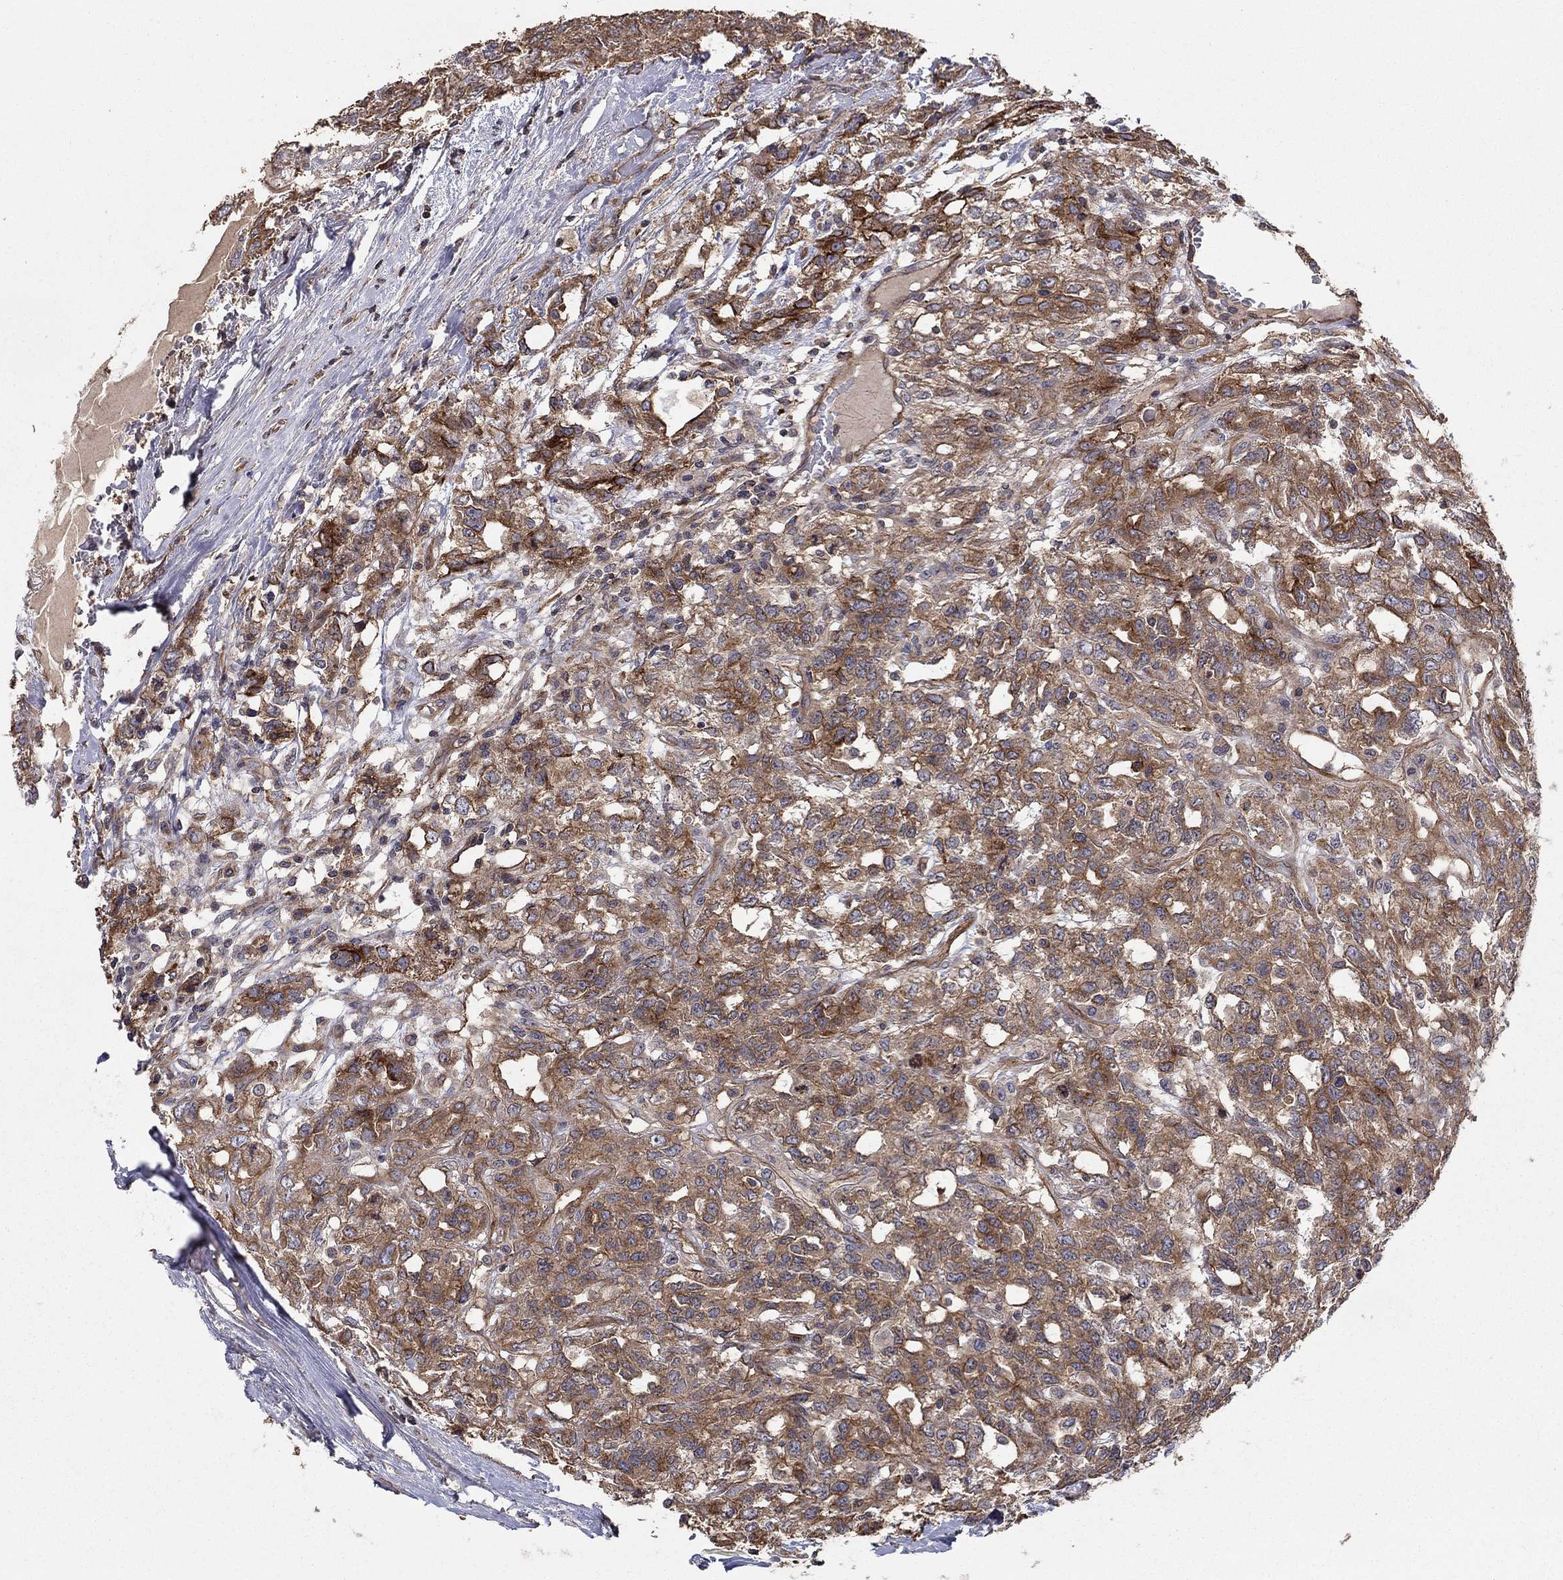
{"staining": {"intensity": "moderate", "quantity": ">75%", "location": "cytoplasmic/membranous"}, "tissue": "testis cancer", "cell_type": "Tumor cells", "image_type": "cancer", "snomed": [{"axis": "morphology", "description": "Seminoma, NOS"}, {"axis": "topography", "description": "Testis"}], "caption": "The immunohistochemical stain highlights moderate cytoplasmic/membranous staining in tumor cells of seminoma (testis) tissue.", "gene": "BMERB1", "patient": {"sex": "male", "age": 52}}